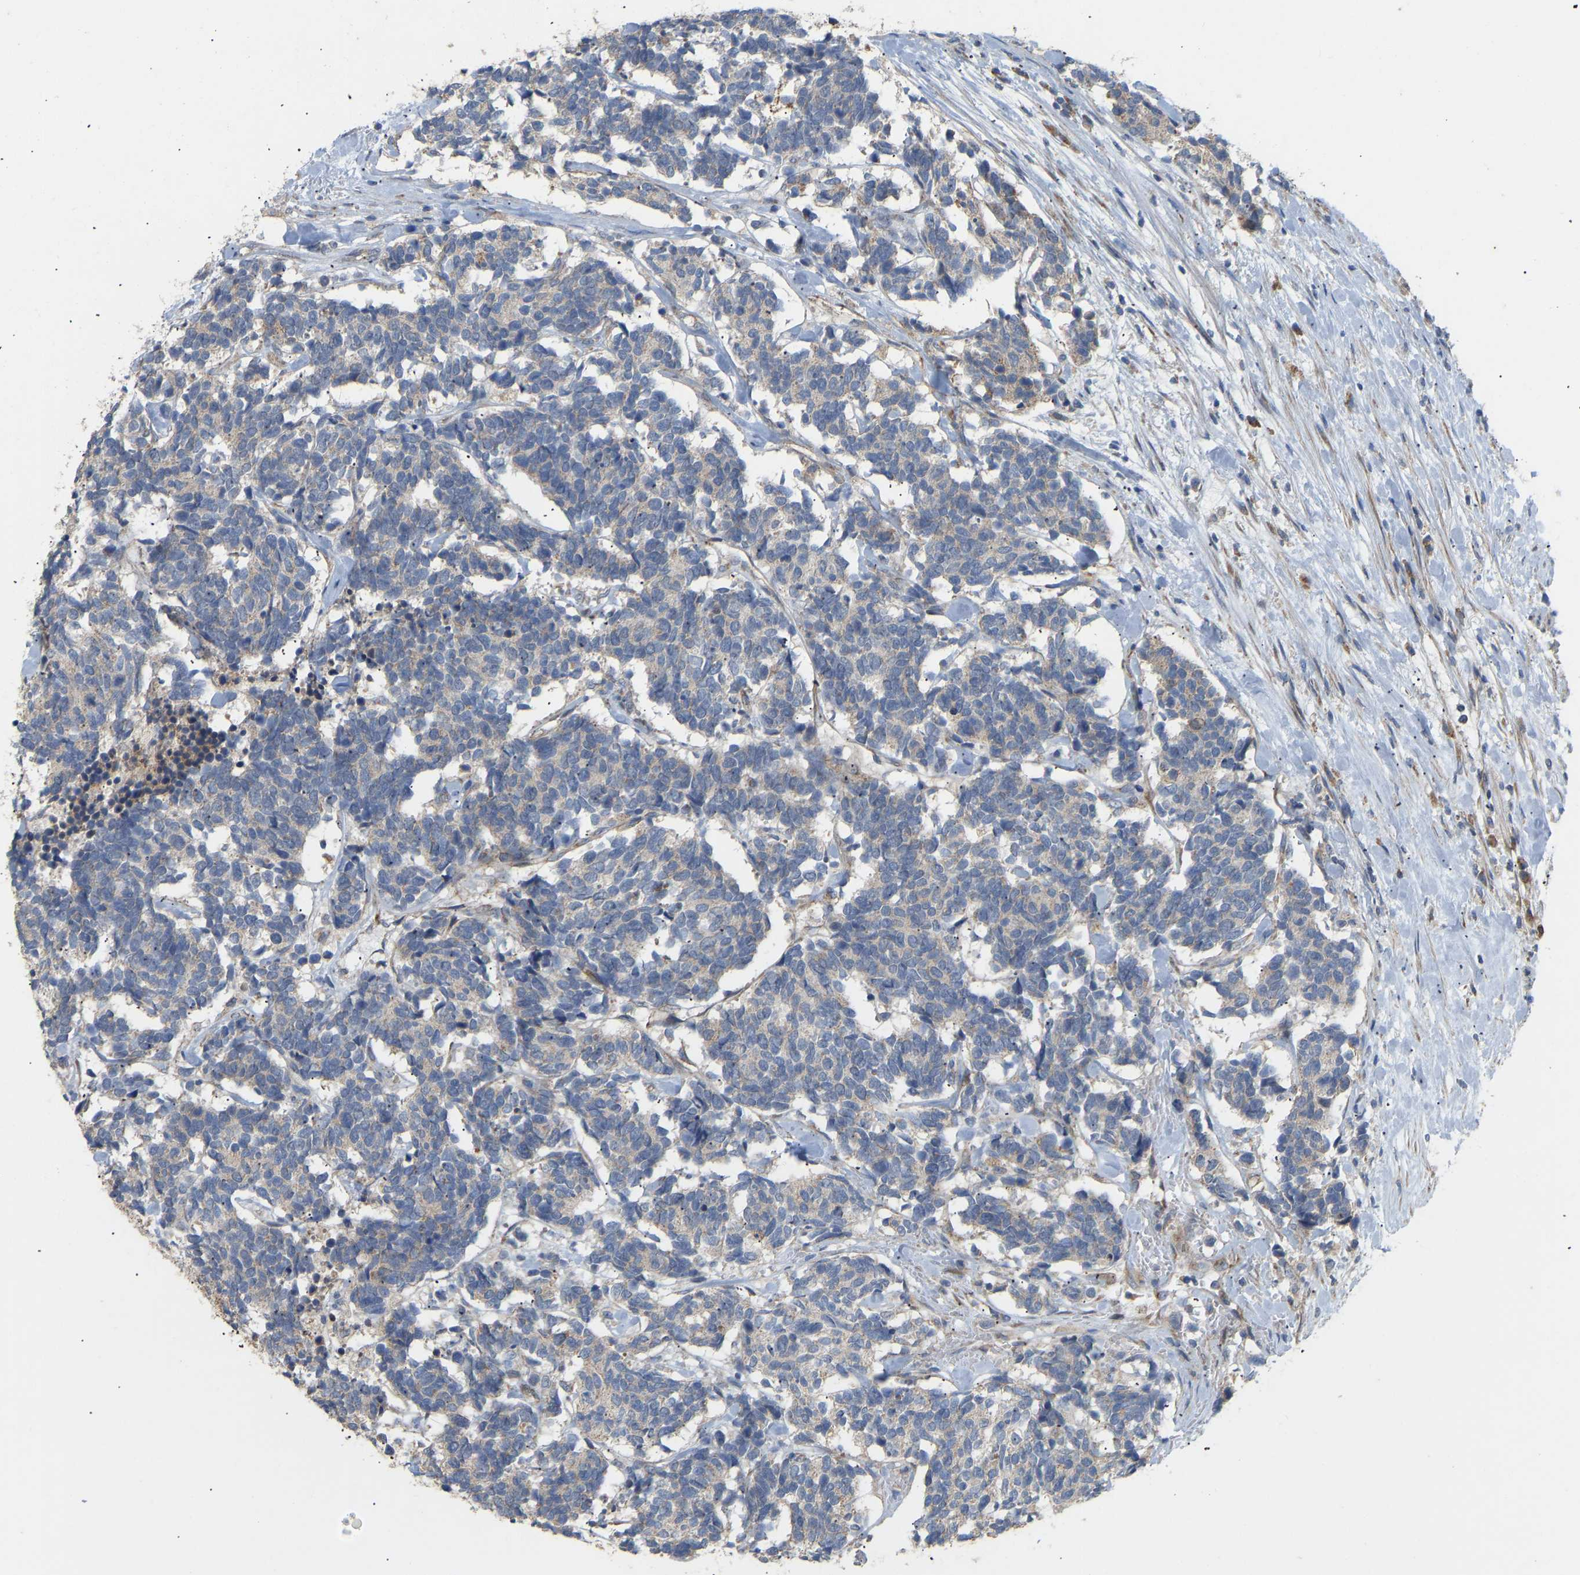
{"staining": {"intensity": "negative", "quantity": "none", "location": "none"}, "tissue": "carcinoid", "cell_type": "Tumor cells", "image_type": "cancer", "snomed": [{"axis": "morphology", "description": "Carcinoma, NOS"}, {"axis": "morphology", "description": "Carcinoid, malignant, NOS"}, {"axis": "topography", "description": "Urinary bladder"}], "caption": "High power microscopy micrograph of an immunohistochemistry image of carcinoid, revealing no significant positivity in tumor cells. Brightfield microscopy of IHC stained with DAB (brown) and hematoxylin (blue), captured at high magnification.", "gene": "HACD2", "patient": {"sex": "male", "age": 57}}